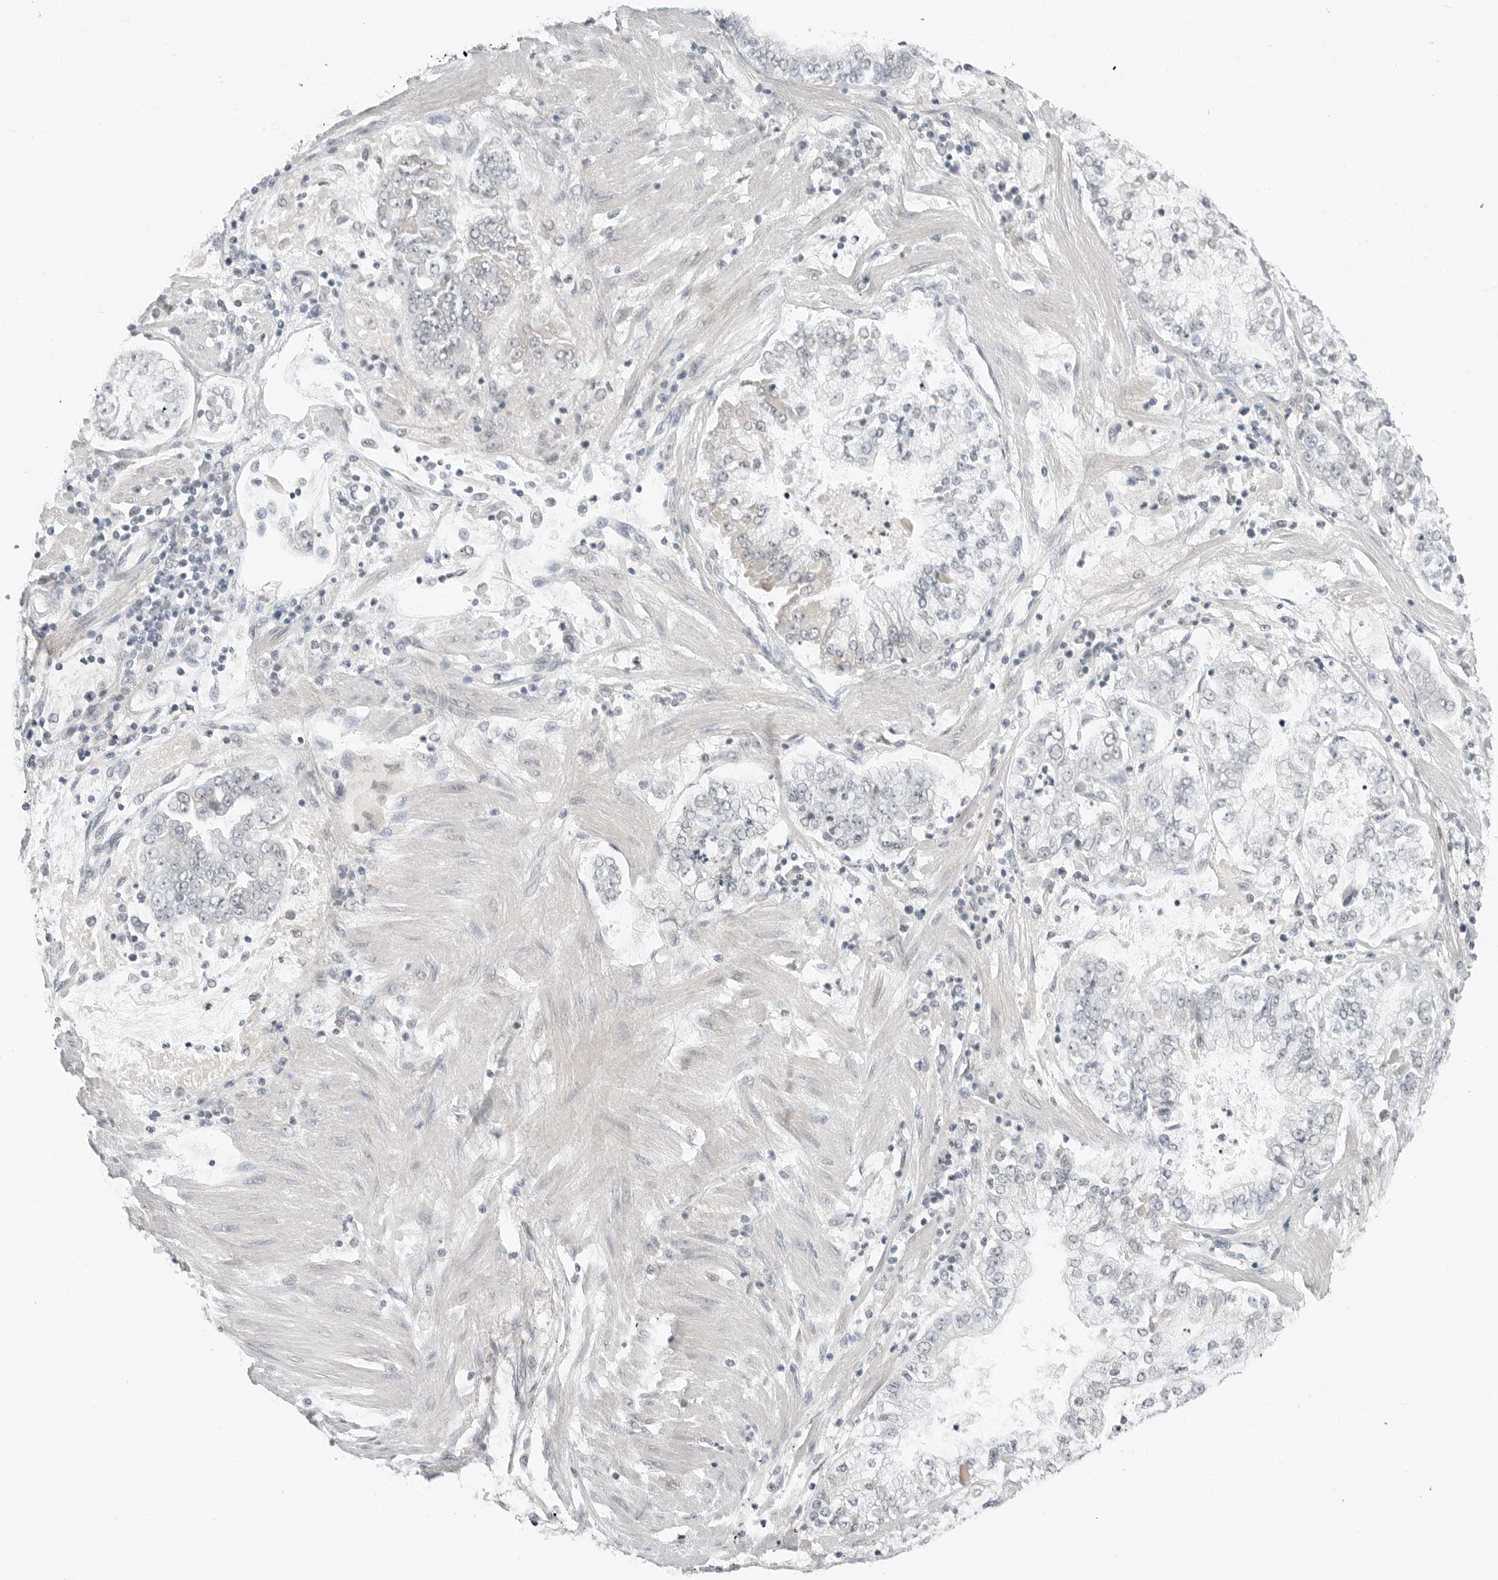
{"staining": {"intensity": "negative", "quantity": "none", "location": "none"}, "tissue": "stomach cancer", "cell_type": "Tumor cells", "image_type": "cancer", "snomed": [{"axis": "morphology", "description": "Adenocarcinoma, NOS"}, {"axis": "topography", "description": "Stomach"}], "caption": "Histopathology image shows no significant protein positivity in tumor cells of stomach adenocarcinoma. (DAB (3,3'-diaminobenzidine) IHC, high magnification).", "gene": "FCRLB", "patient": {"sex": "male", "age": 76}}